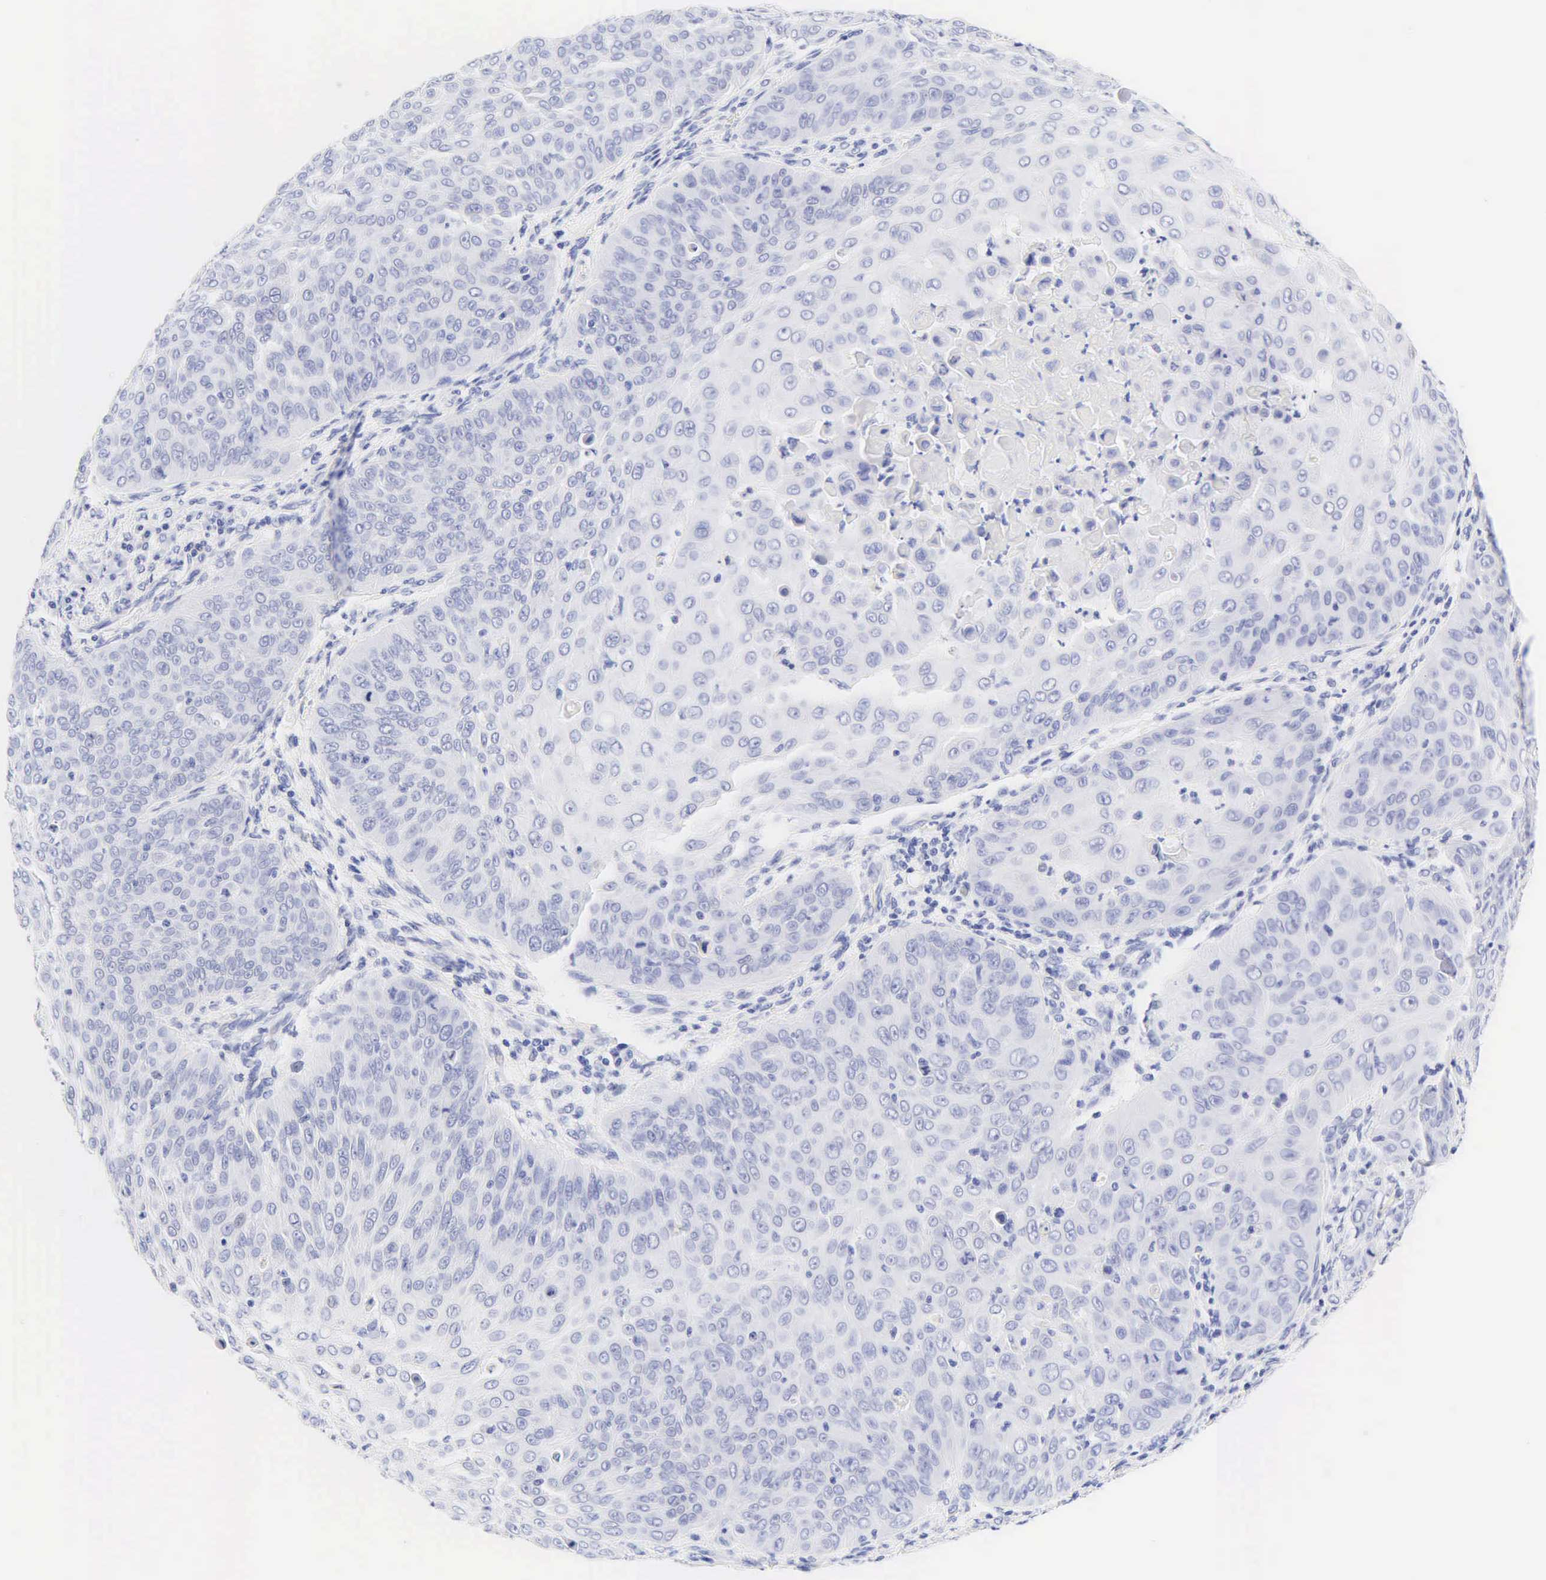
{"staining": {"intensity": "negative", "quantity": "none", "location": "none"}, "tissue": "skin cancer", "cell_type": "Tumor cells", "image_type": "cancer", "snomed": [{"axis": "morphology", "description": "Squamous cell carcinoma, NOS"}, {"axis": "topography", "description": "Skin"}], "caption": "A photomicrograph of skin cancer stained for a protein shows no brown staining in tumor cells.", "gene": "DES", "patient": {"sex": "male", "age": 82}}